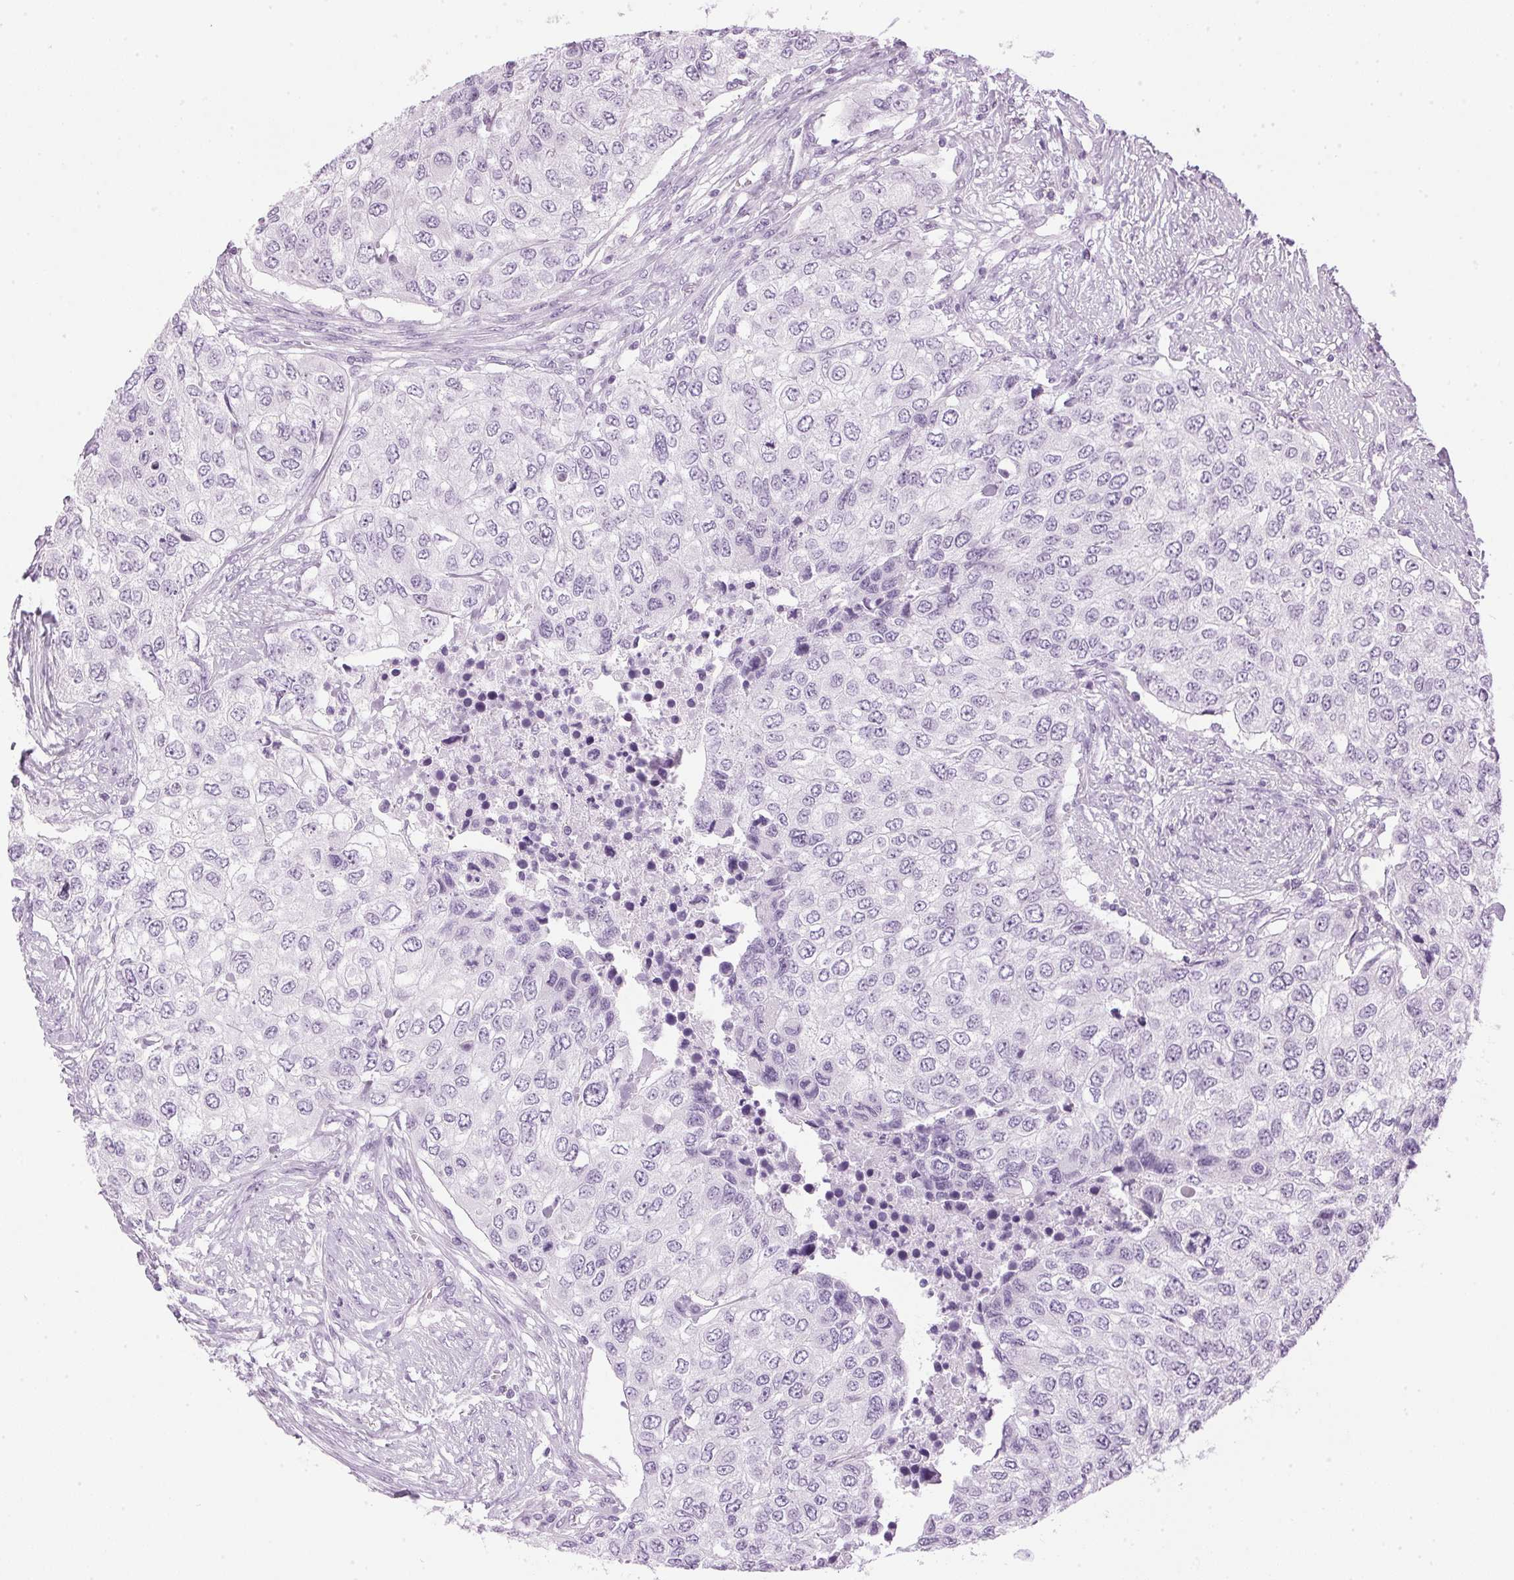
{"staining": {"intensity": "negative", "quantity": "none", "location": "none"}, "tissue": "urothelial cancer", "cell_type": "Tumor cells", "image_type": "cancer", "snomed": [{"axis": "morphology", "description": "Urothelial carcinoma, High grade"}, {"axis": "topography", "description": "Urinary bladder"}], "caption": "This is an IHC micrograph of human urothelial carcinoma (high-grade). There is no expression in tumor cells.", "gene": "SP7", "patient": {"sex": "female", "age": 78}}